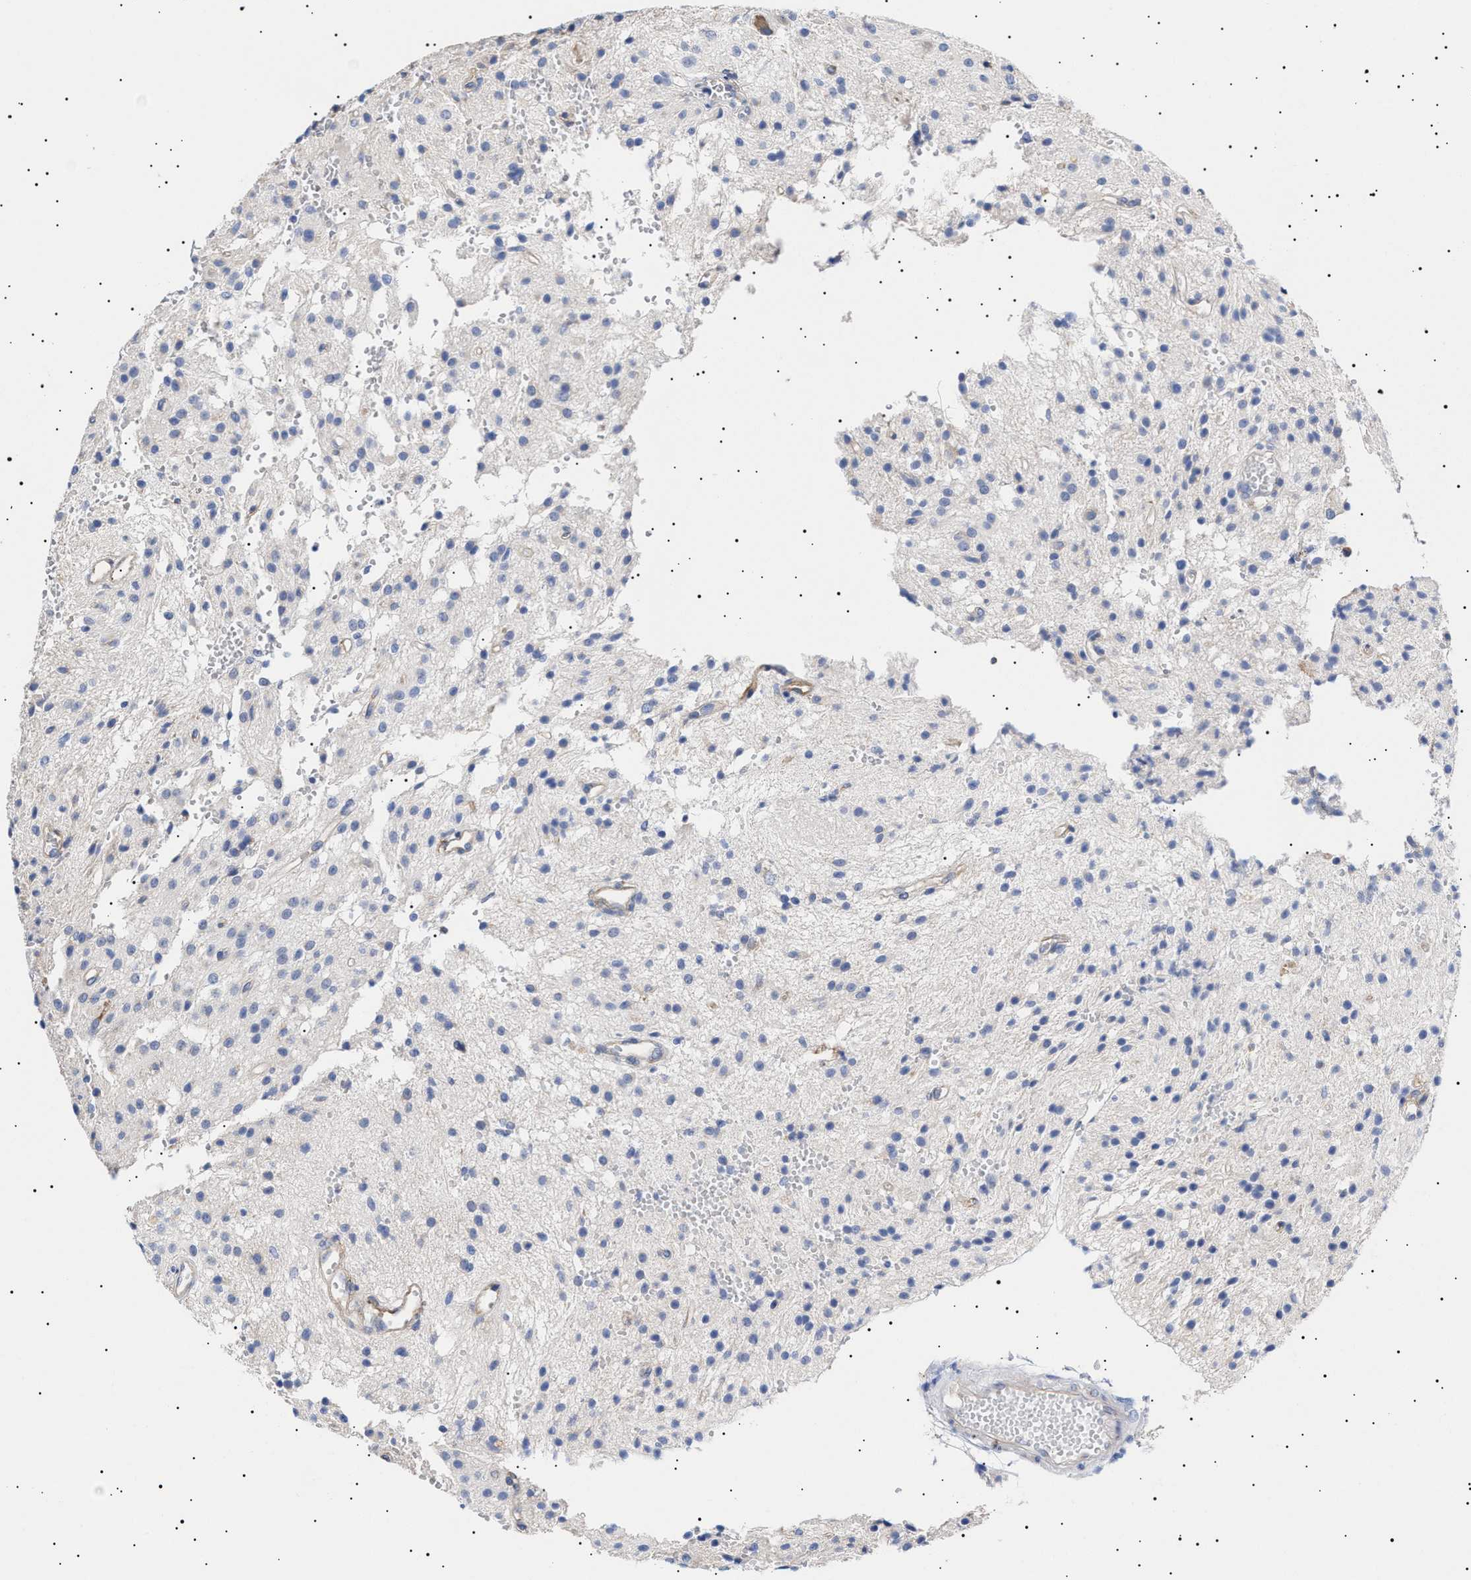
{"staining": {"intensity": "weak", "quantity": "<25%", "location": "cytoplasmic/membranous"}, "tissue": "glioma", "cell_type": "Tumor cells", "image_type": "cancer", "snomed": [{"axis": "morphology", "description": "Glioma, malignant, High grade"}, {"axis": "topography", "description": "Brain"}], "caption": "Tumor cells are negative for brown protein staining in high-grade glioma (malignant). Nuclei are stained in blue.", "gene": "ERCC6L2", "patient": {"sex": "female", "age": 59}}